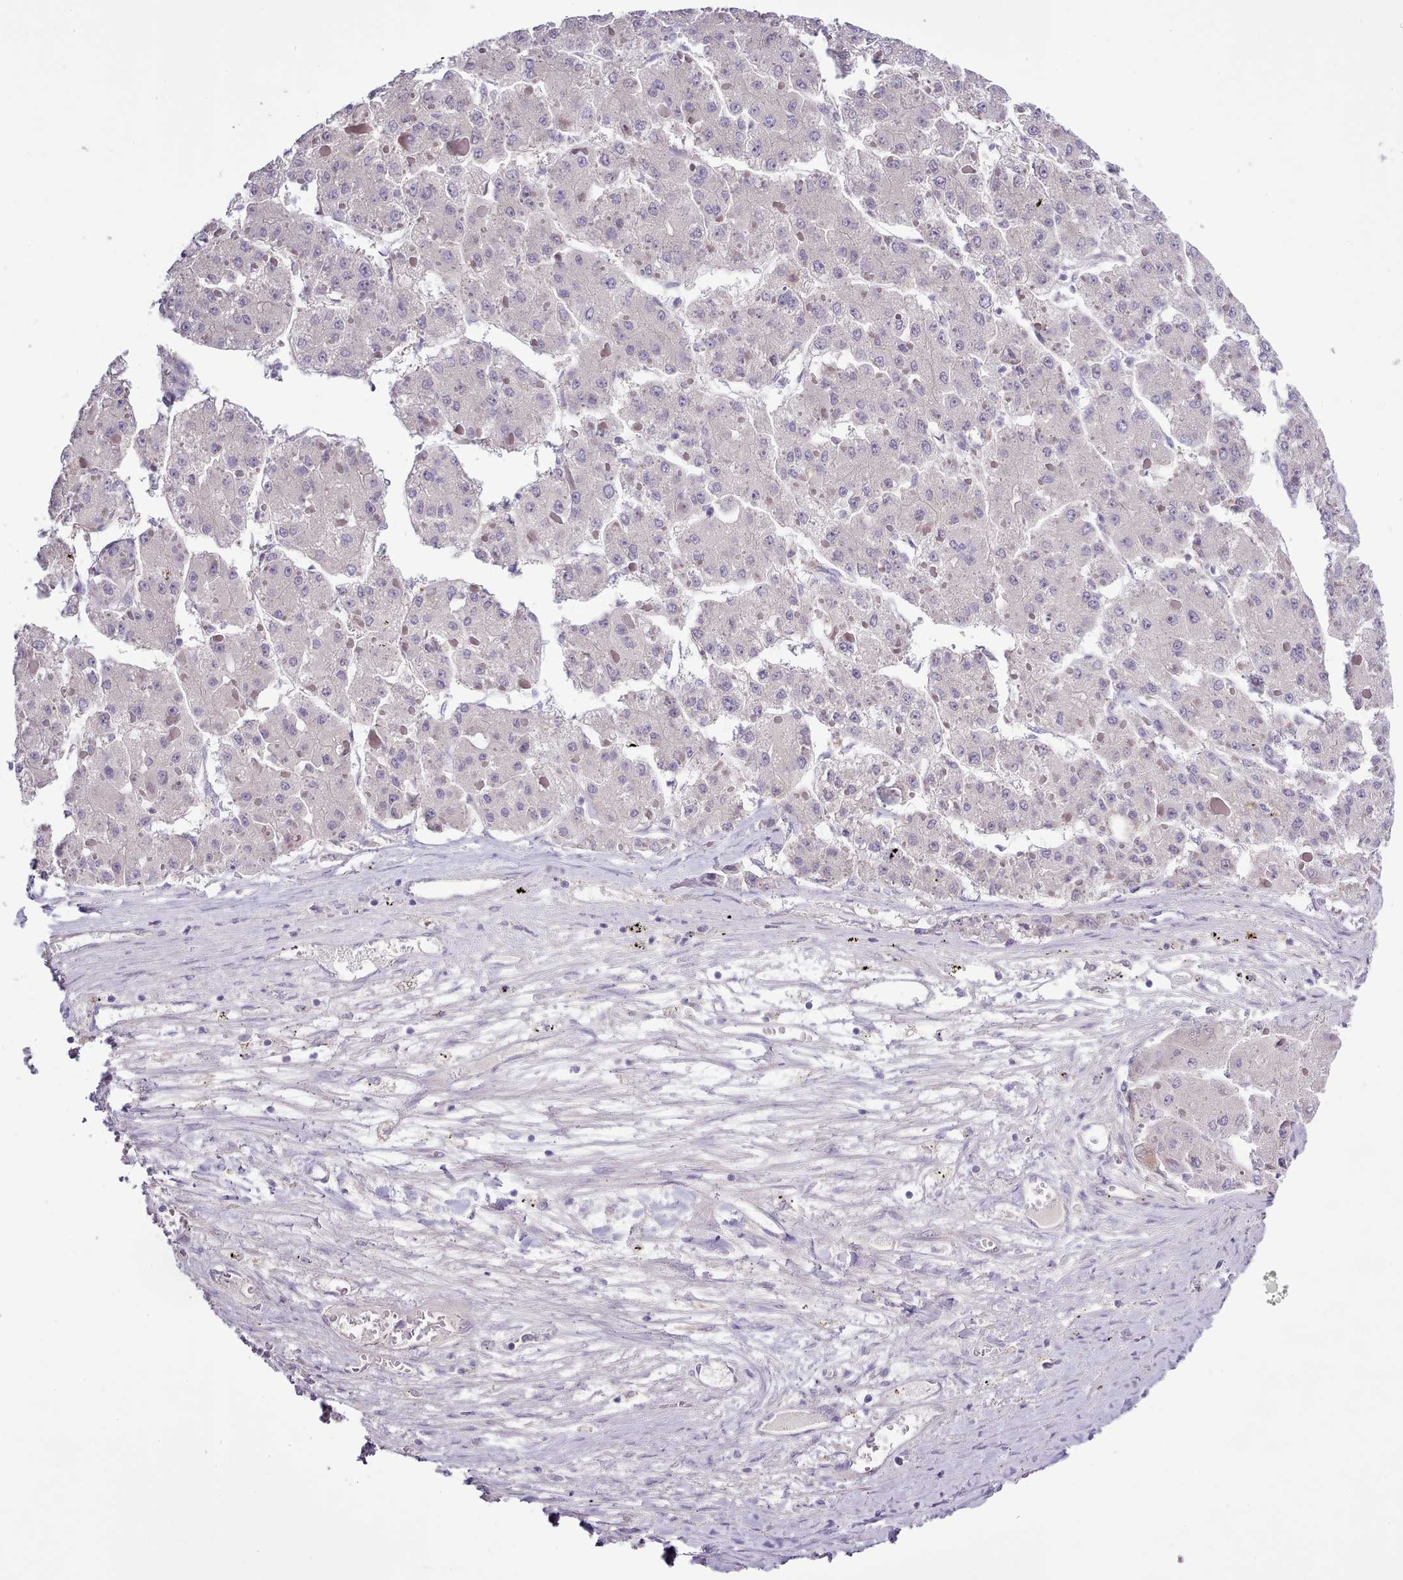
{"staining": {"intensity": "negative", "quantity": "none", "location": "none"}, "tissue": "liver cancer", "cell_type": "Tumor cells", "image_type": "cancer", "snomed": [{"axis": "morphology", "description": "Carcinoma, Hepatocellular, NOS"}, {"axis": "topography", "description": "Liver"}], "caption": "This is a micrograph of immunohistochemistry (IHC) staining of liver cancer, which shows no staining in tumor cells. (DAB IHC with hematoxylin counter stain).", "gene": "SETX", "patient": {"sex": "female", "age": 73}}